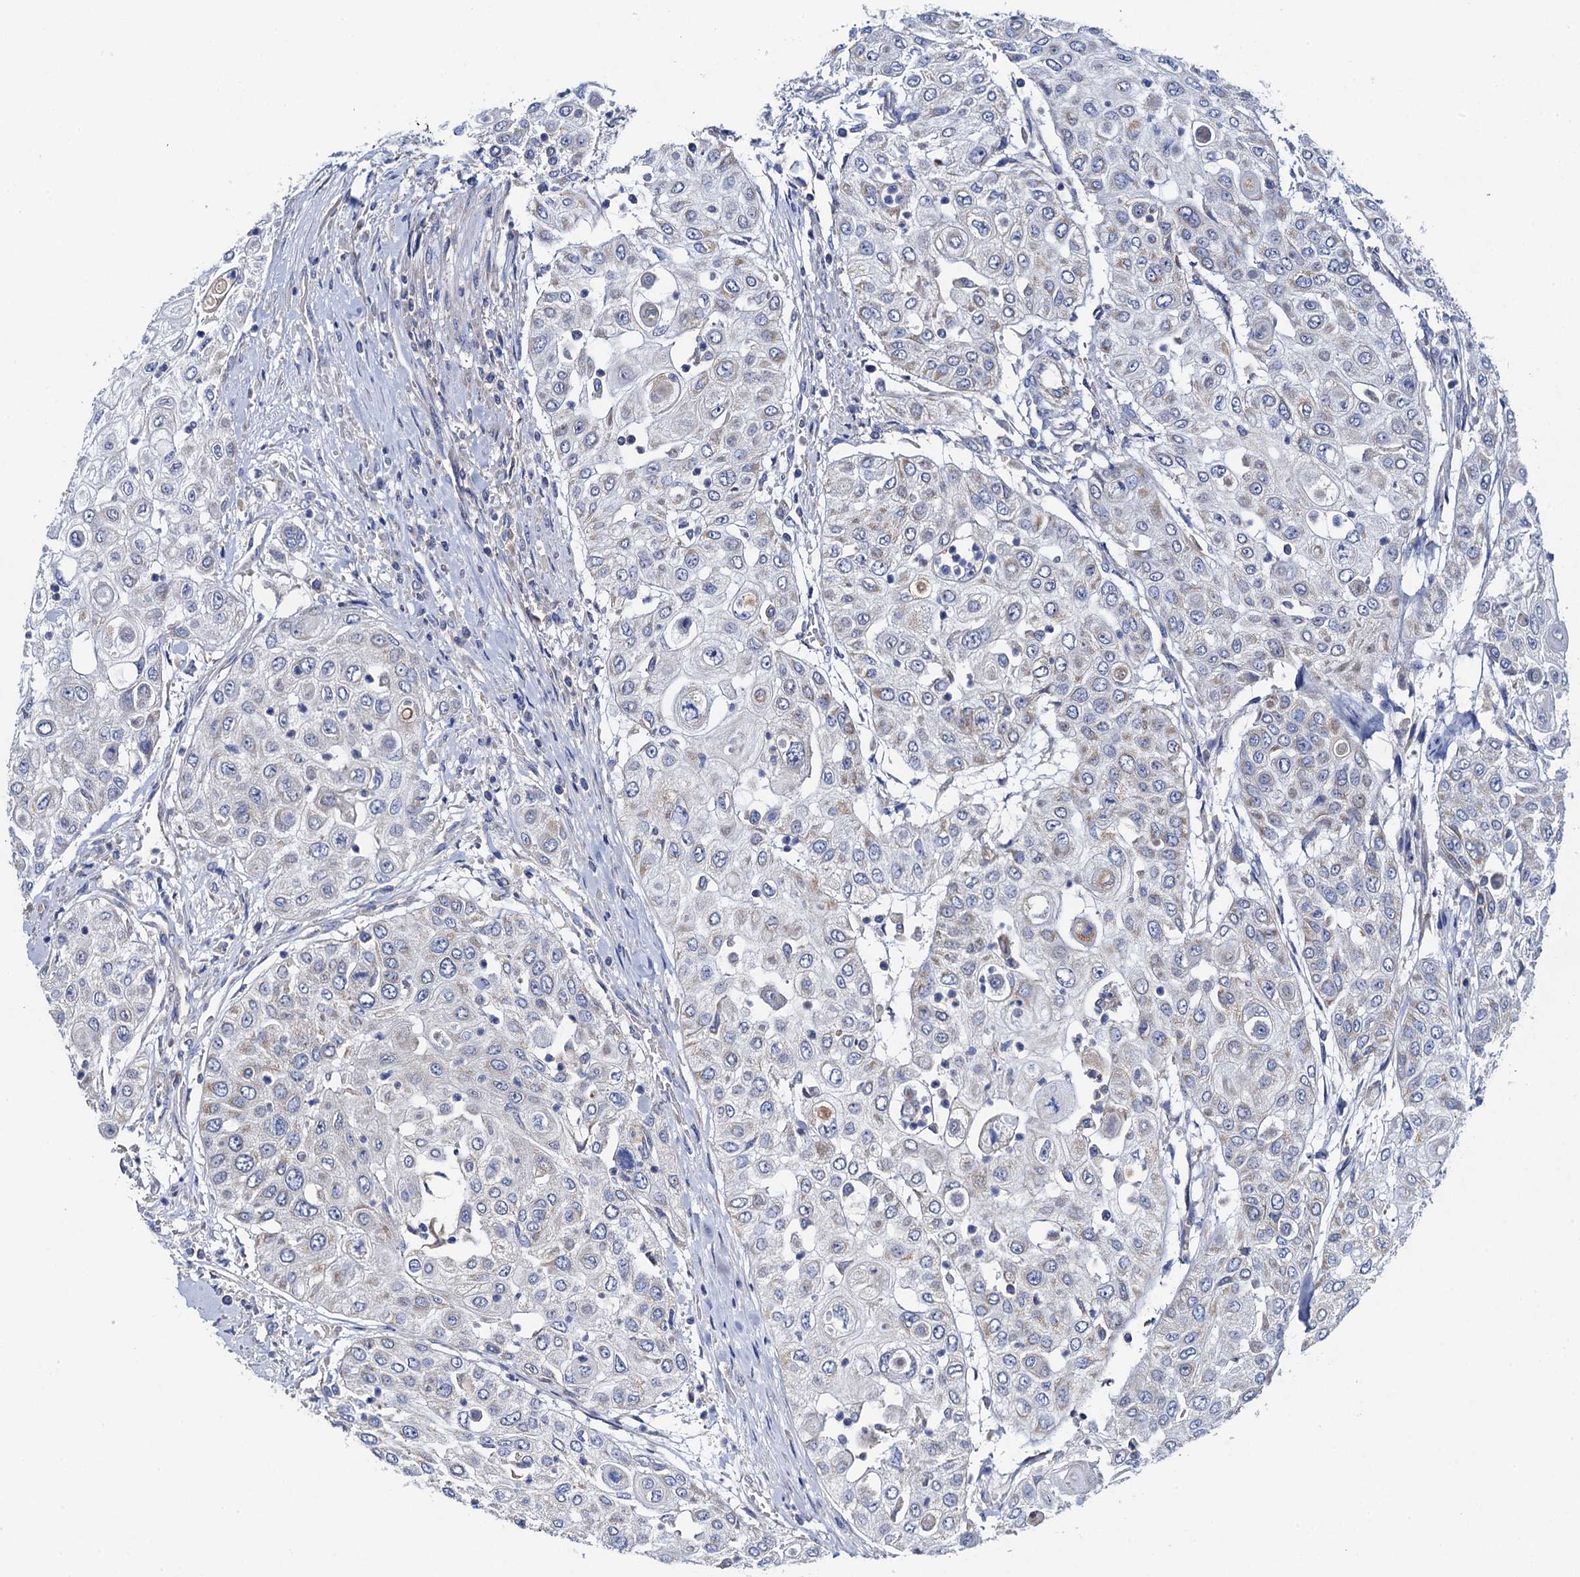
{"staining": {"intensity": "negative", "quantity": "none", "location": "none"}, "tissue": "urothelial cancer", "cell_type": "Tumor cells", "image_type": "cancer", "snomed": [{"axis": "morphology", "description": "Urothelial carcinoma, High grade"}, {"axis": "topography", "description": "Urinary bladder"}], "caption": "High-grade urothelial carcinoma was stained to show a protein in brown. There is no significant expression in tumor cells.", "gene": "MRPL48", "patient": {"sex": "female", "age": 79}}